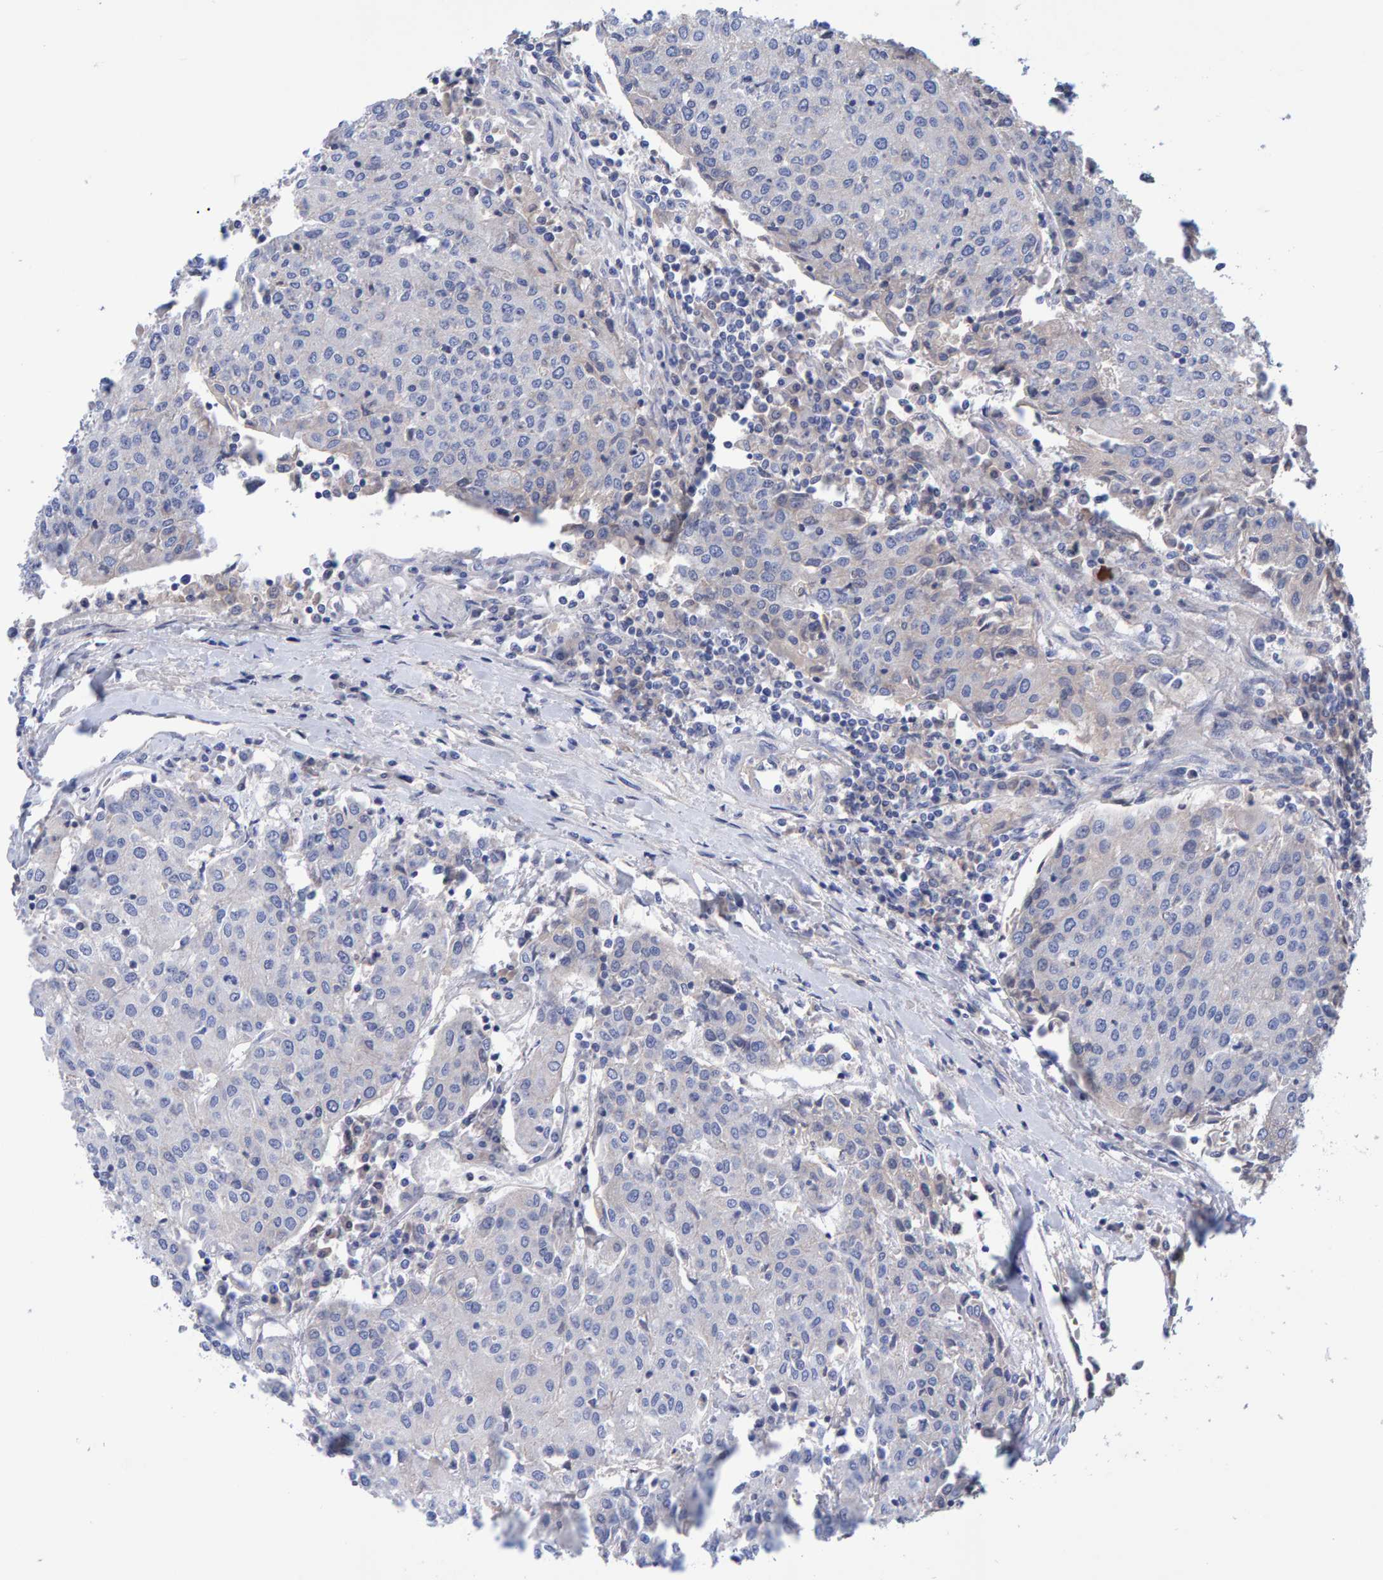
{"staining": {"intensity": "negative", "quantity": "none", "location": "none"}, "tissue": "urothelial cancer", "cell_type": "Tumor cells", "image_type": "cancer", "snomed": [{"axis": "morphology", "description": "Urothelial carcinoma, High grade"}, {"axis": "topography", "description": "Urinary bladder"}], "caption": "There is no significant positivity in tumor cells of urothelial cancer.", "gene": "EFR3A", "patient": {"sex": "female", "age": 85}}